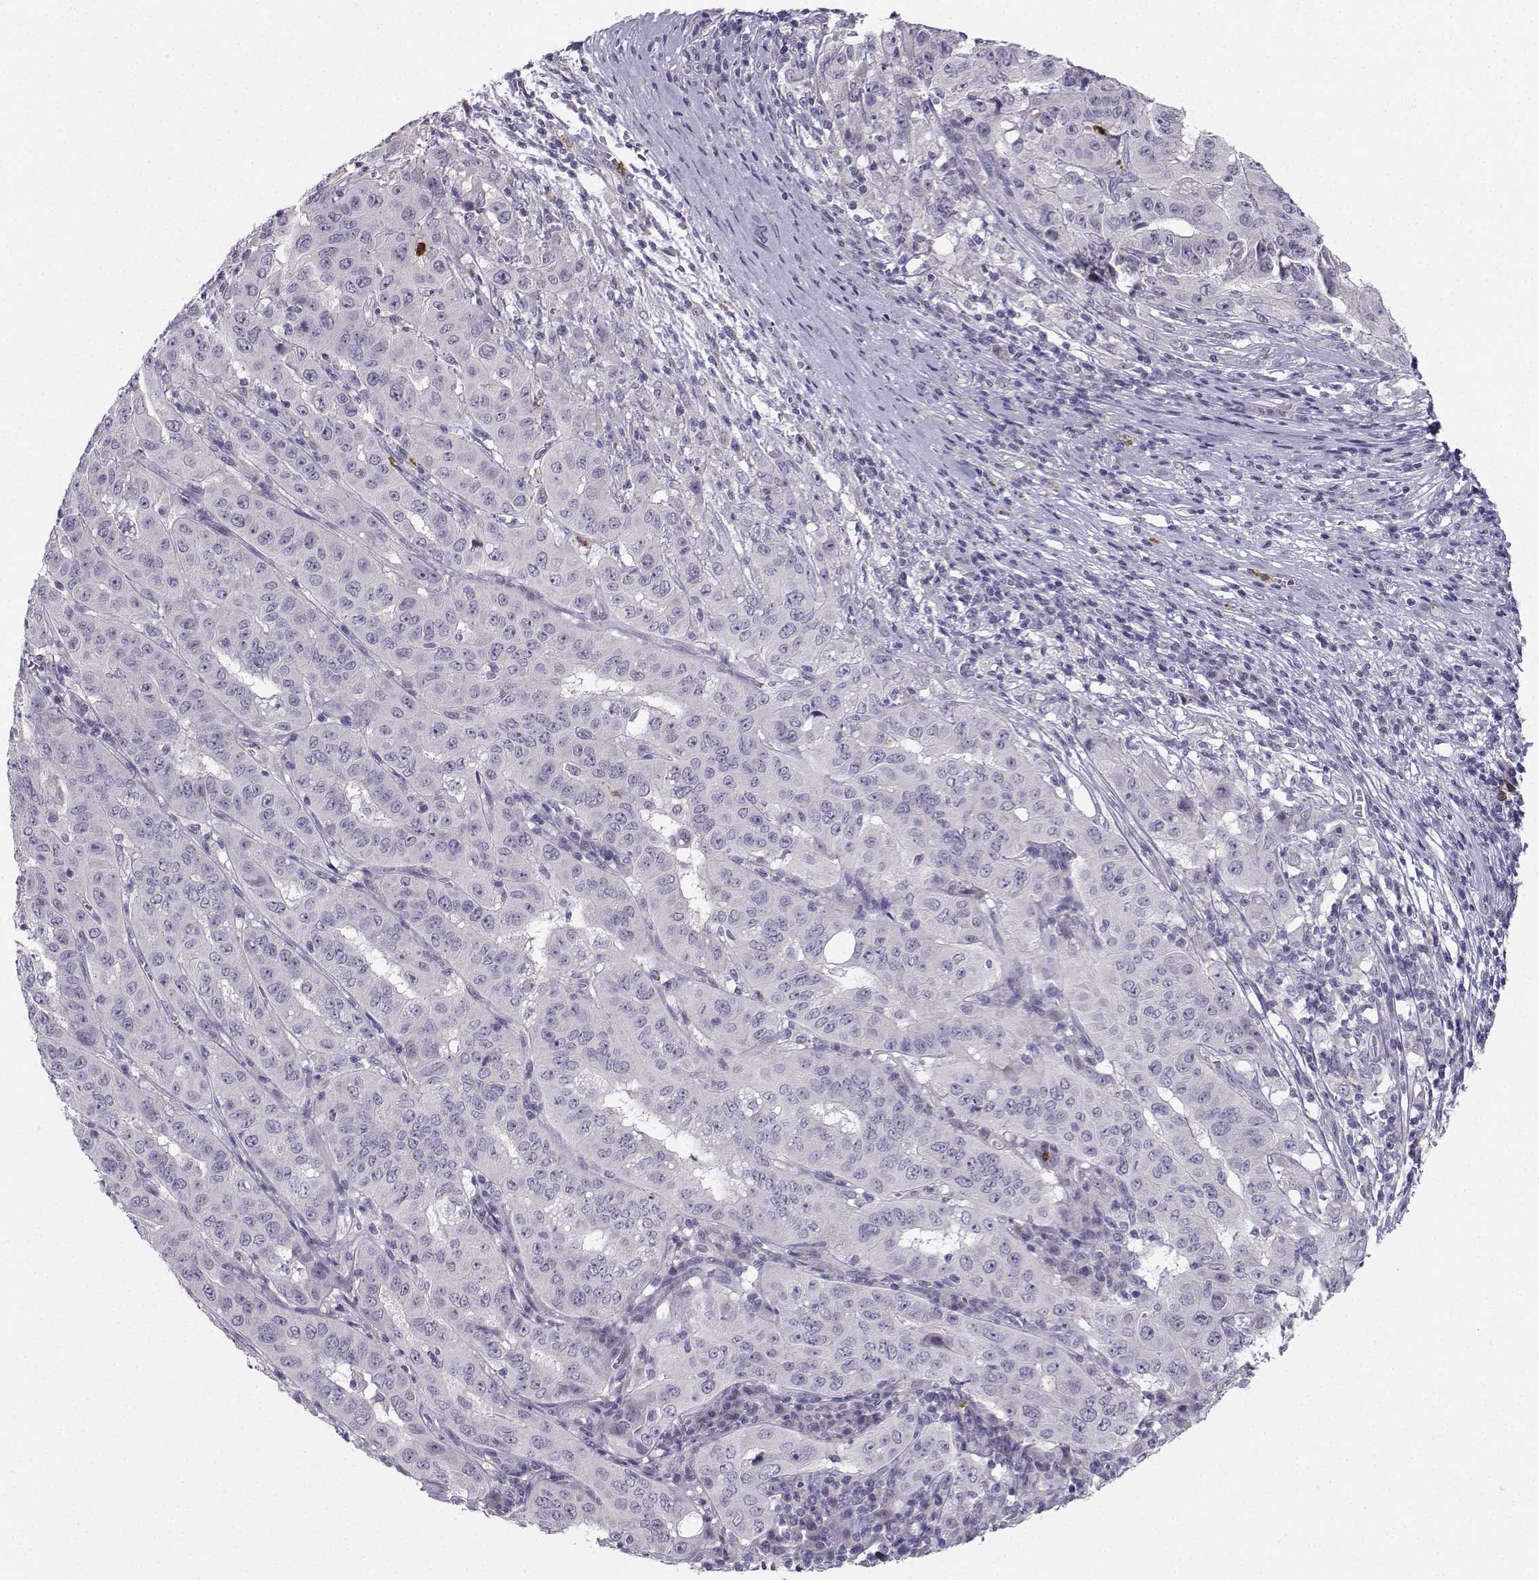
{"staining": {"intensity": "negative", "quantity": "none", "location": "none"}, "tissue": "pancreatic cancer", "cell_type": "Tumor cells", "image_type": "cancer", "snomed": [{"axis": "morphology", "description": "Adenocarcinoma, NOS"}, {"axis": "topography", "description": "Pancreas"}], "caption": "Protein analysis of pancreatic cancer demonstrates no significant expression in tumor cells.", "gene": "CALY", "patient": {"sex": "male", "age": 63}}